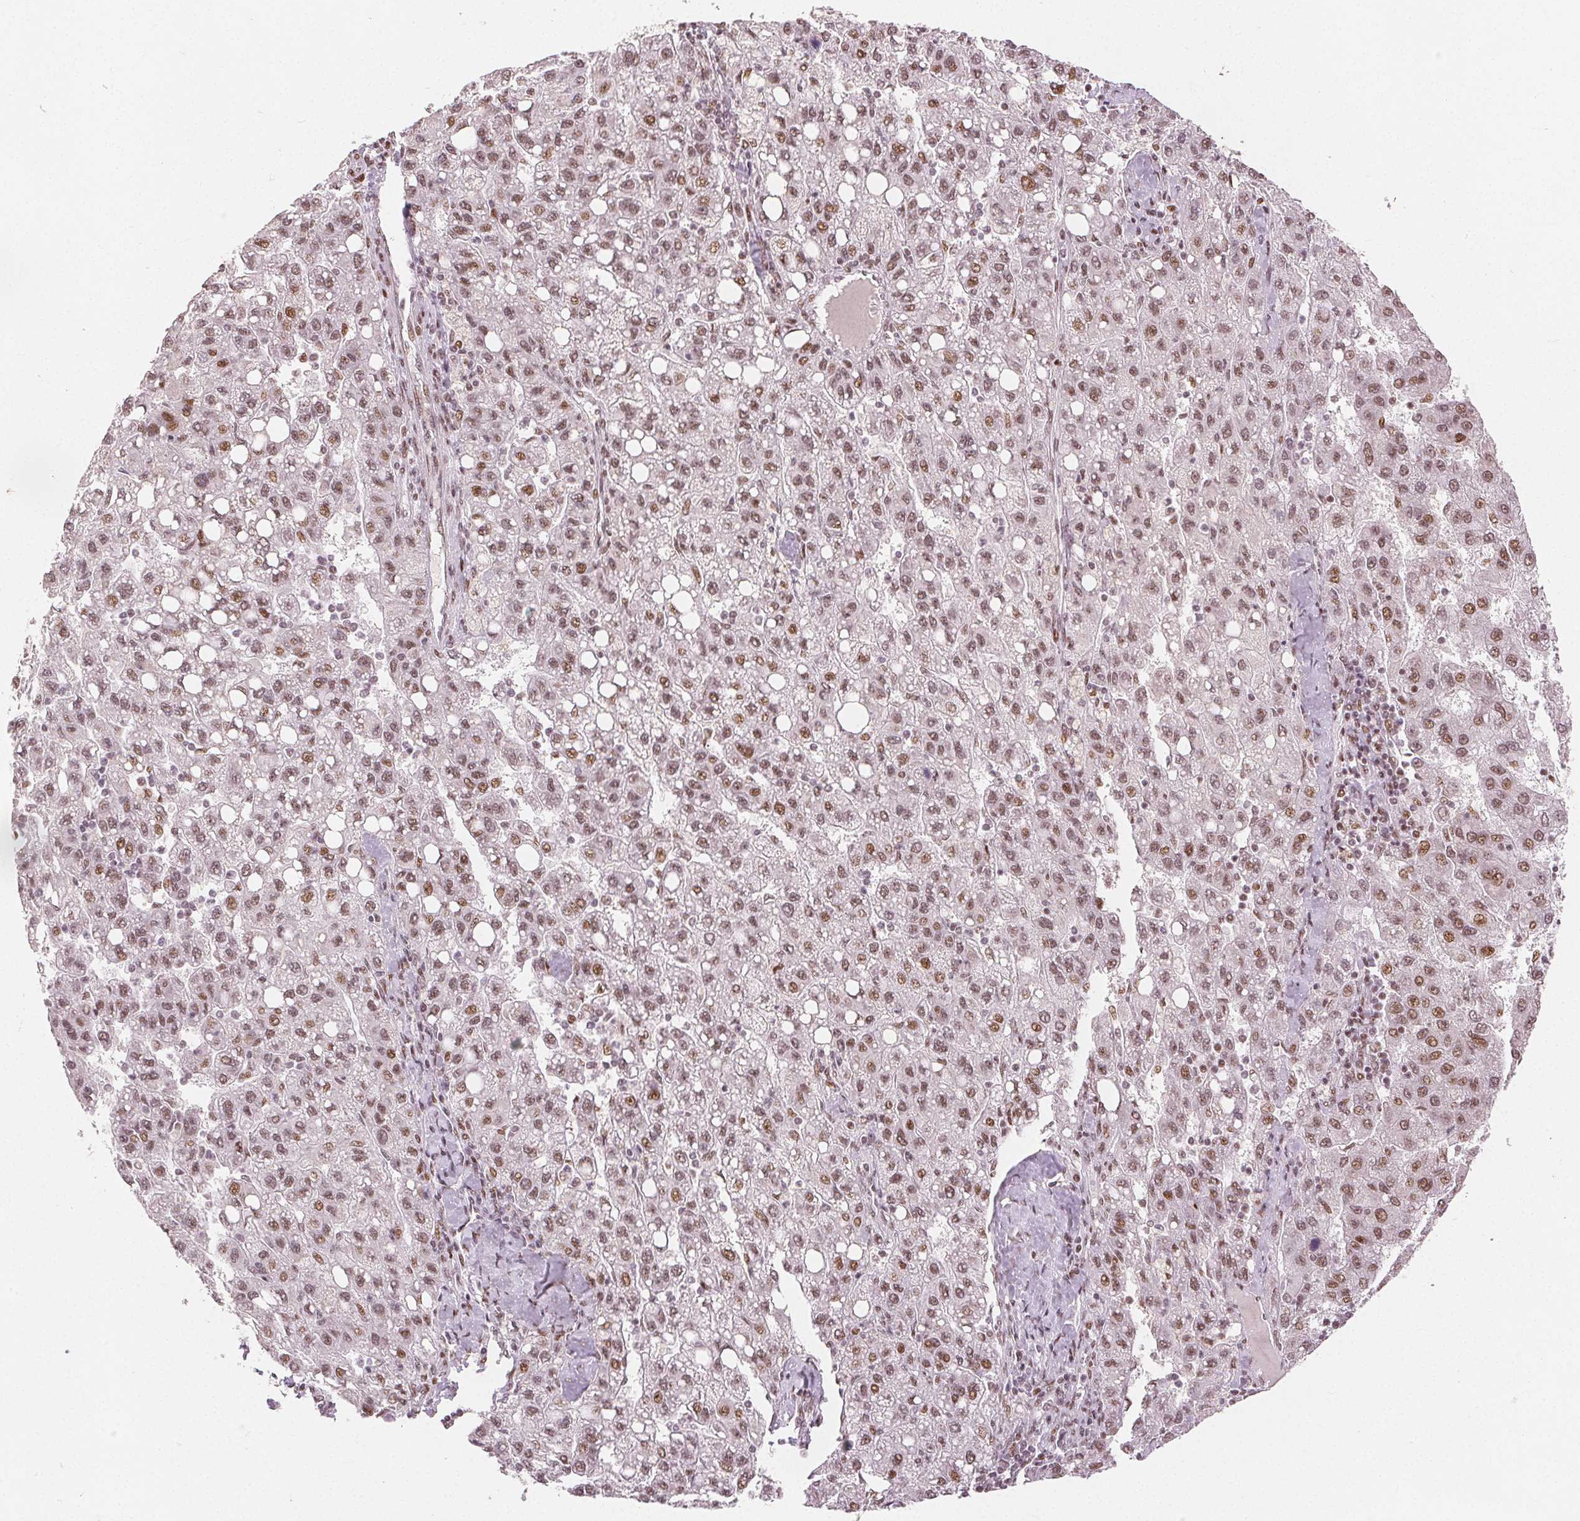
{"staining": {"intensity": "moderate", "quantity": ">75%", "location": "nuclear"}, "tissue": "liver cancer", "cell_type": "Tumor cells", "image_type": "cancer", "snomed": [{"axis": "morphology", "description": "Carcinoma, Hepatocellular, NOS"}, {"axis": "topography", "description": "Liver"}], "caption": "Immunohistochemical staining of hepatocellular carcinoma (liver) demonstrates moderate nuclear protein expression in approximately >75% of tumor cells.", "gene": "ZNF703", "patient": {"sex": "female", "age": 82}}